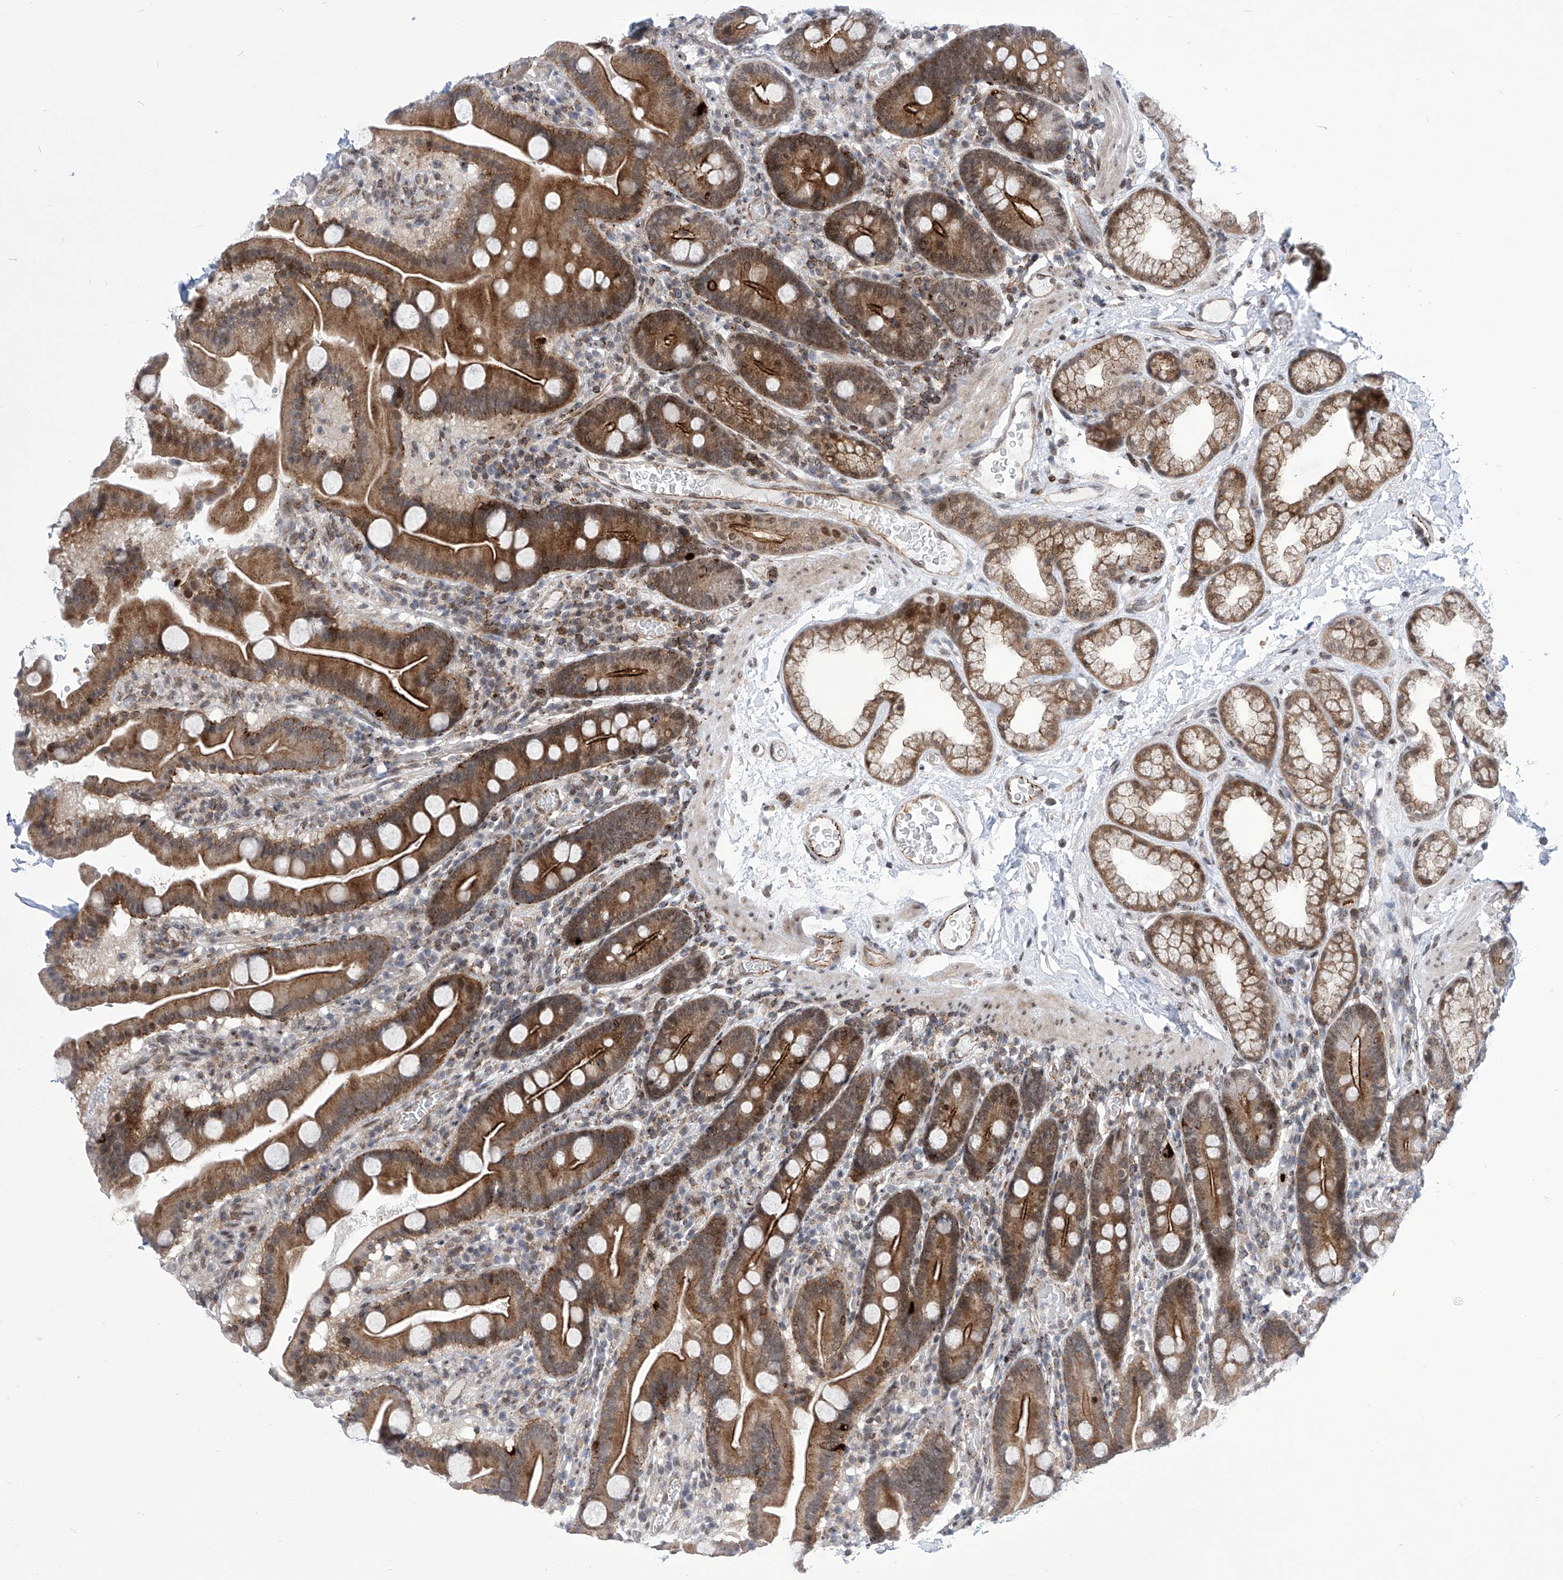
{"staining": {"intensity": "strong", "quantity": ">75%", "location": "cytoplasmic/membranous,nuclear"}, "tissue": "duodenum", "cell_type": "Glandular cells", "image_type": "normal", "snomed": [{"axis": "morphology", "description": "Normal tissue, NOS"}, {"axis": "topography", "description": "Duodenum"}], "caption": "Immunohistochemistry photomicrograph of benign human duodenum stained for a protein (brown), which shows high levels of strong cytoplasmic/membranous,nuclear expression in about >75% of glandular cells.", "gene": "CEP290", "patient": {"sex": "male", "age": 55}}